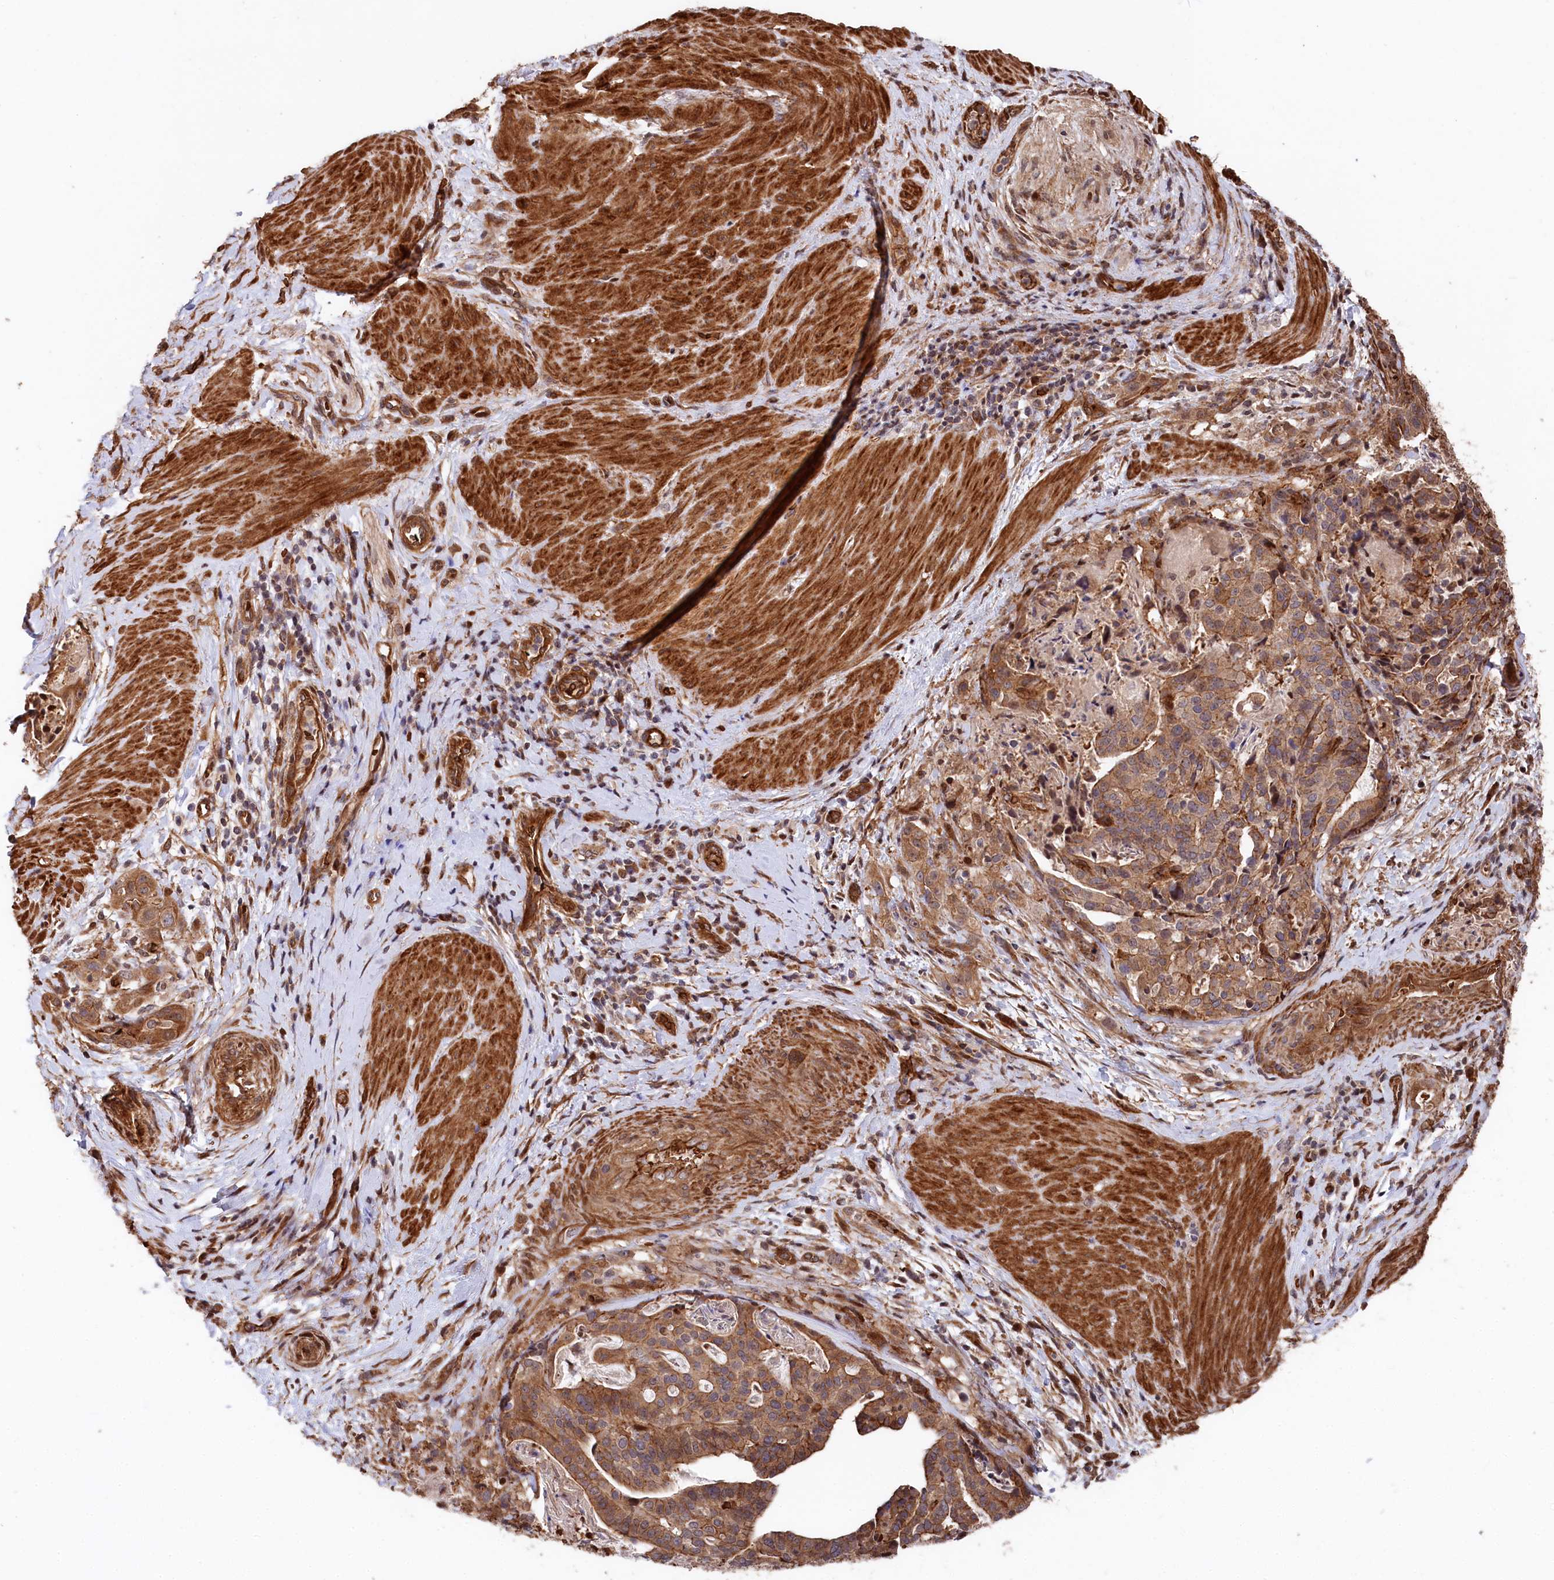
{"staining": {"intensity": "moderate", "quantity": ">75%", "location": "cytoplasmic/membranous"}, "tissue": "stomach cancer", "cell_type": "Tumor cells", "image_type": "cancer", "snomed": [{"axis": "morphology", "description": "Adenocarcinoma, NOS"}, {"axis": "topography", "description": "Stomach"}], "caption": "Immunohistochemical staining of human adenocarcinoma (stomach) demonstrates medium levels of moderate cytoplasmic/membranous protein positivity in about >75% of tumor cells.", "gene": "TNKS1BP1", "patient": {"sex": "male", "age": 48}}